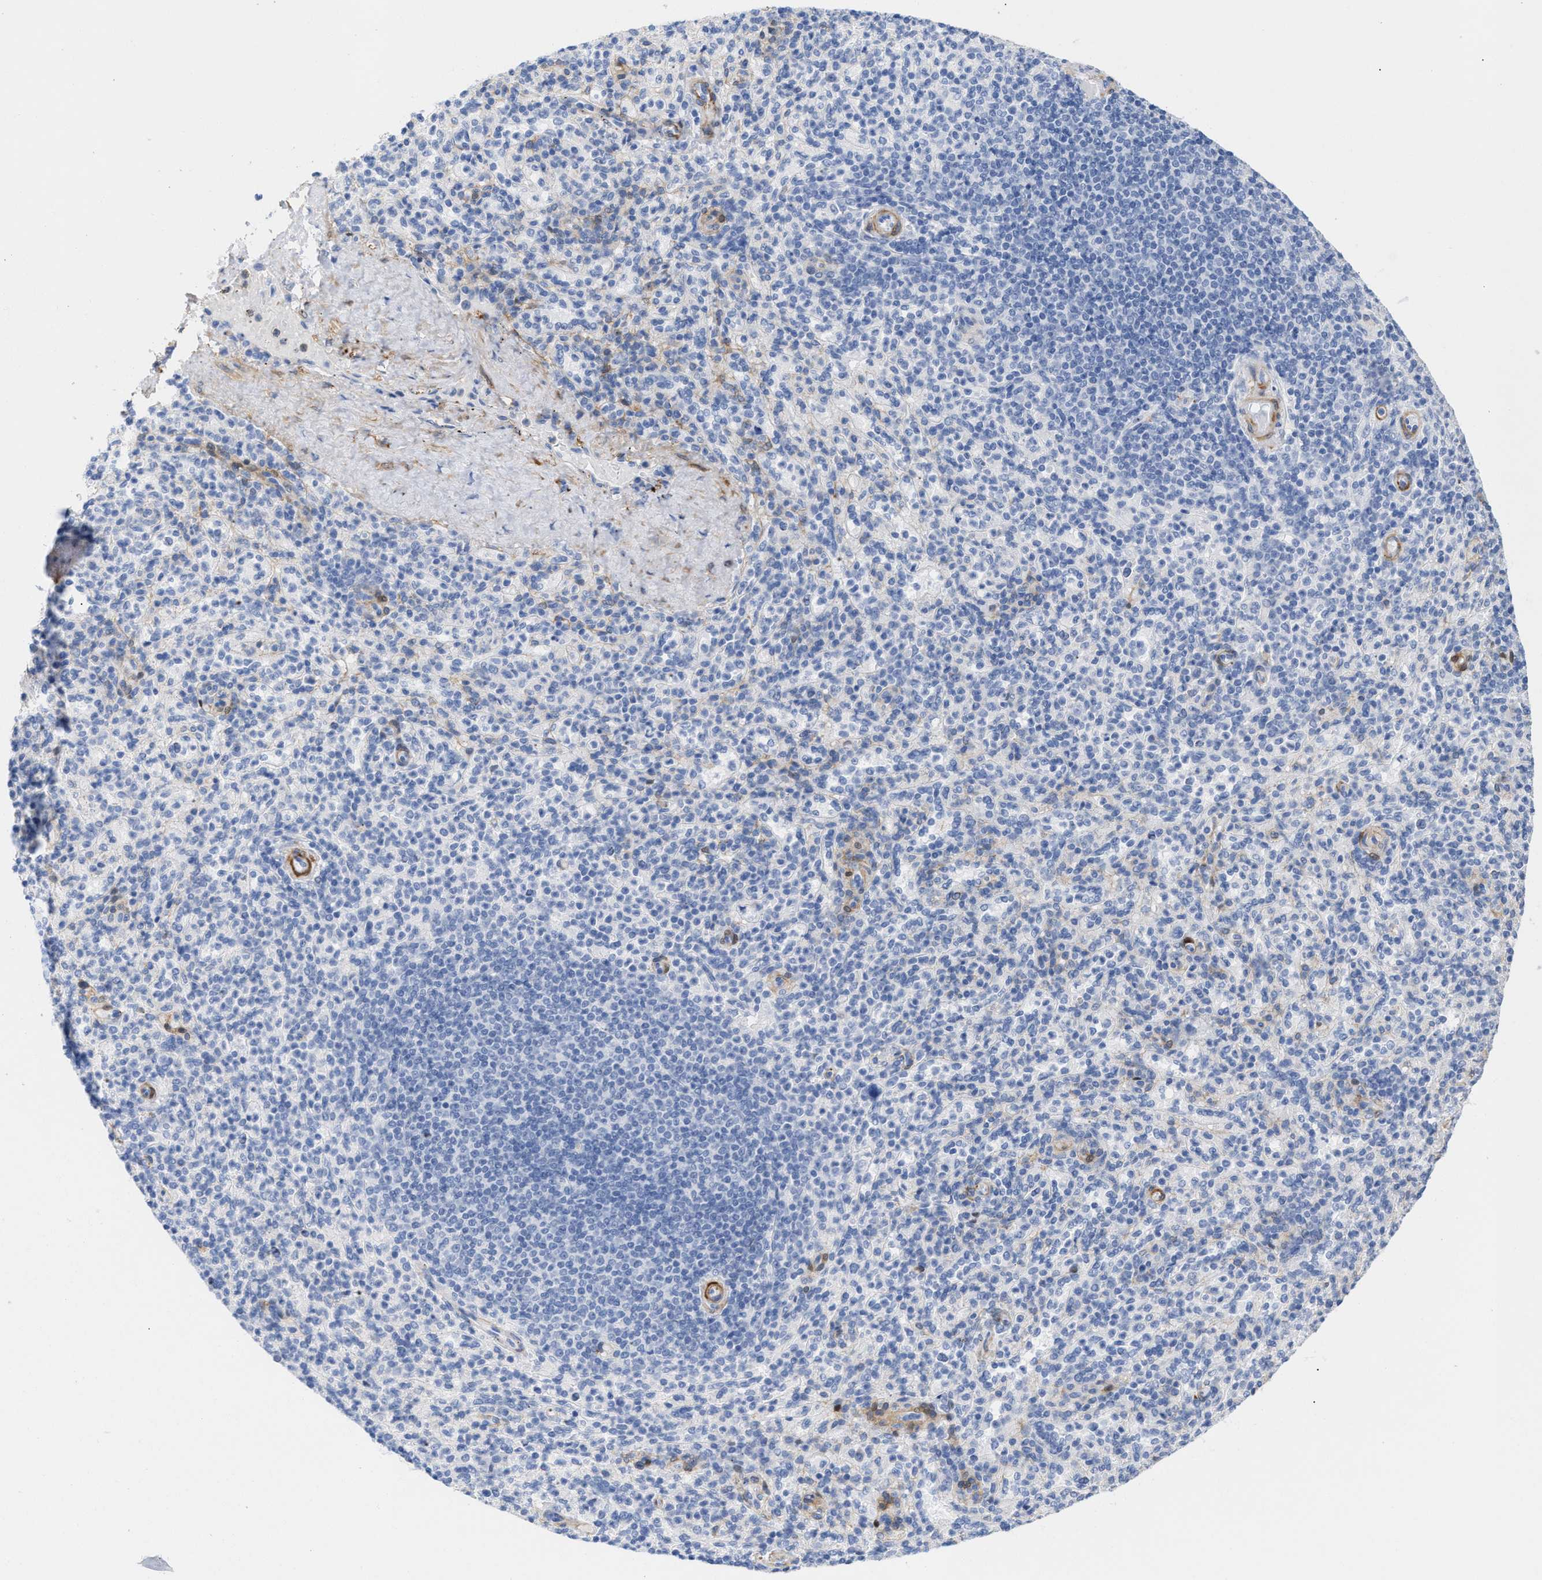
{"staining": {"intensity": "negative", "quantity": "none", "location": "none"}, "tissue": "spleen", "cell_type": "Cells in red pulp", "image_type": "normal", "snomed": [{"axis": "morphology", "description": "Normal tissue, NOS"}, {"axis": "topography", "description": "Spleen"}], "caption": "Immunohistochemistry photomicrograph of benign spleen: spleen stained with DAB (3,3'-diaminobenzidine) shows no significant protein expression in cells in red pulp. (DAB immunohistochemistry visualized using brightfield microscopy, high magnification).", "gene": "AMPH", "patient": {"sex": "male", "age": 36}}